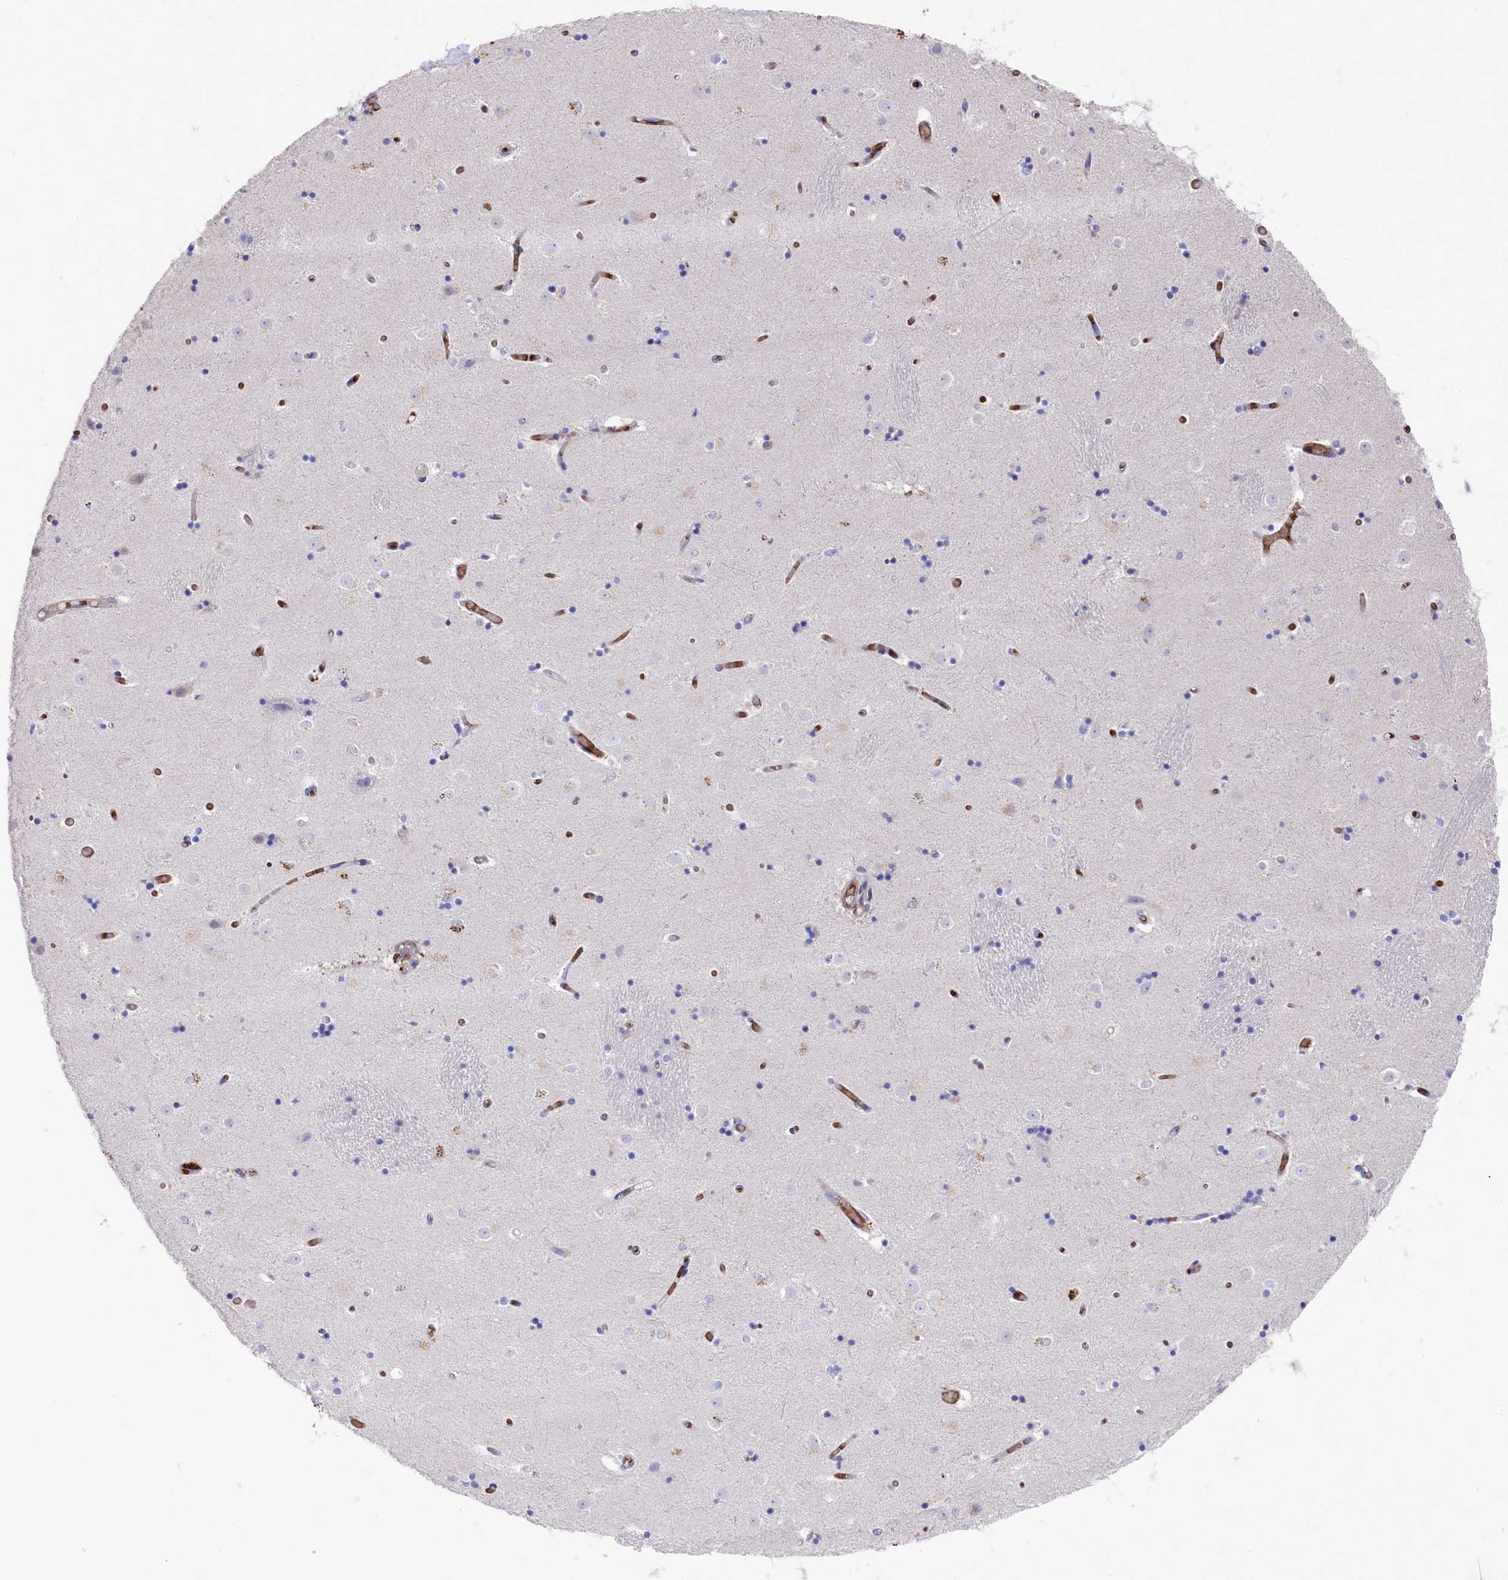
{"staining": {"intensity": "negative", "quantity": "none", "location": "none"}, "tissue": "caudate", "cell_type": "Glial cells", "image_type": "normal", "snomed": [{"axis": "morphology", "description": "Normal tissue, NOS"}, {"axis": "topography", "description": "Lateral ventricle wall"}], "caption": "An image of caudate stained for a protein reveals no brown staining in glial cells. (Brightfield microscopy of DAB IHC at high magnification).", "gene": "LHFPL4", "patient": {"sex": "female", "age": 52}}